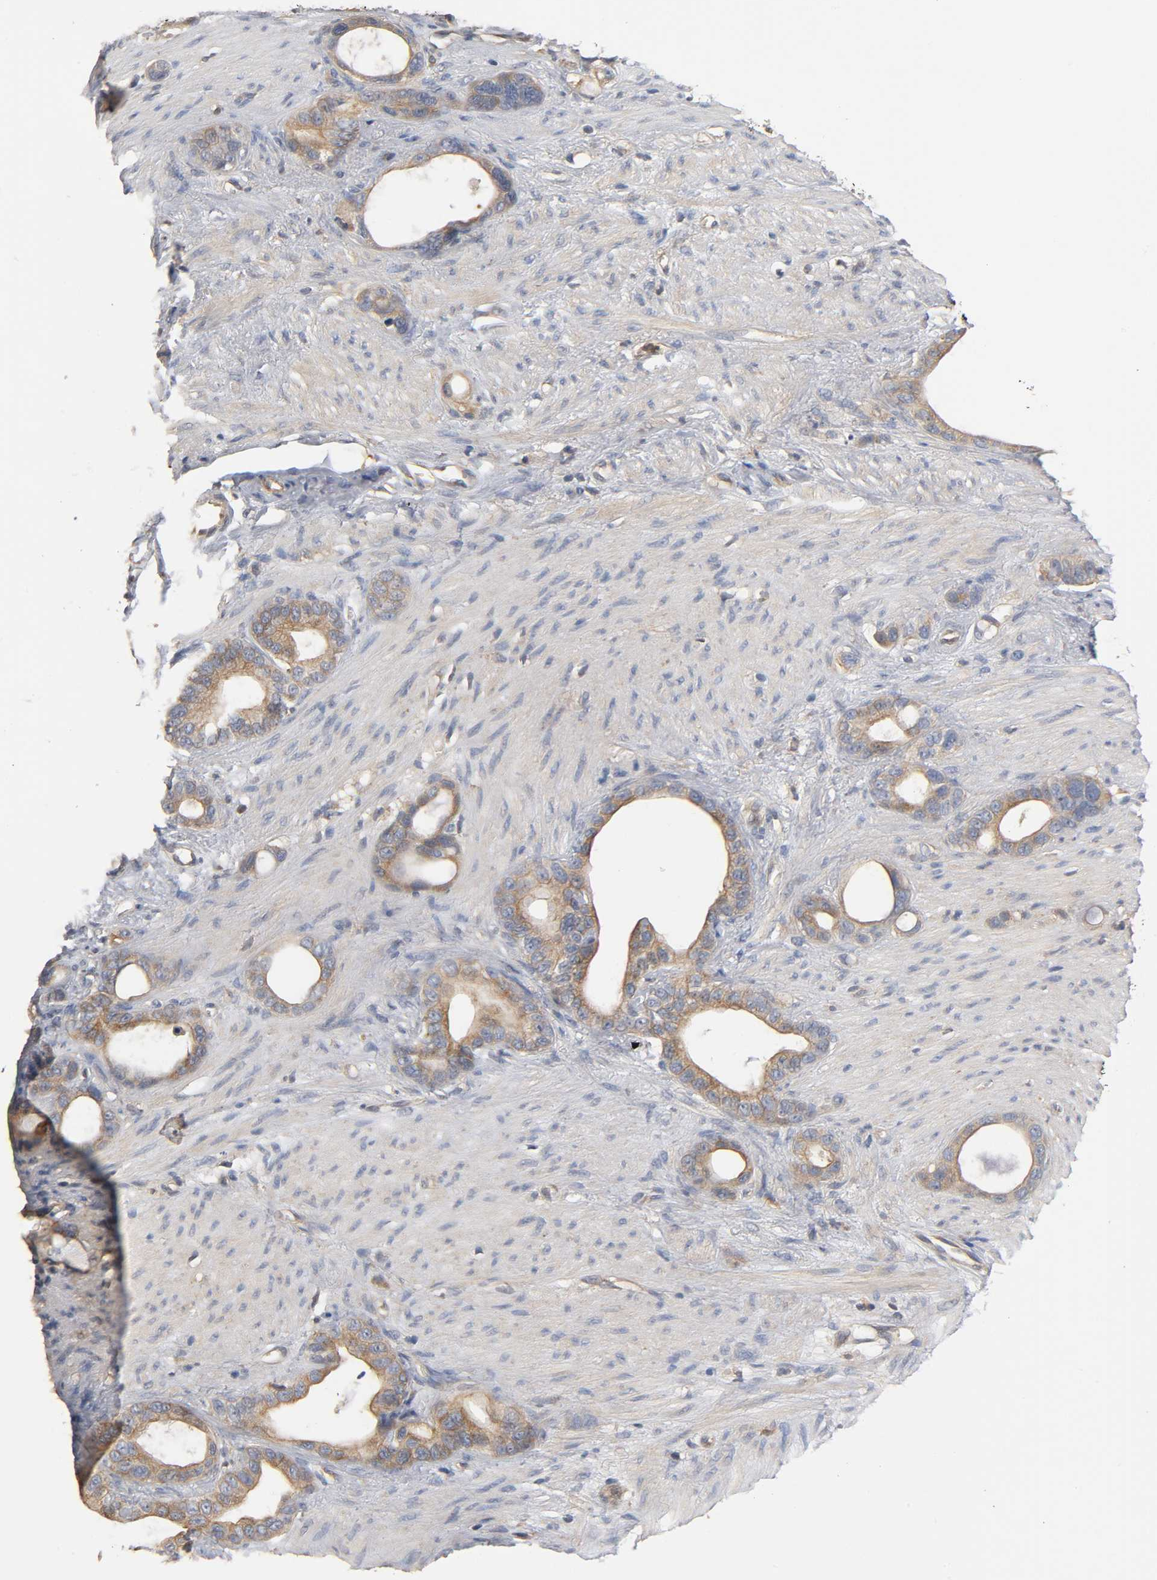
{"staining": {"intensity": "strong", "quantity": ">75%", "location": "cytoplasmic/membranous"}, "tissue": "stomach cancer", "cell_type": "Tumor cells", "image_type": "cancer", "snomed": [{"axis": "morphology", "description": "Adenocarcinoma, NOS"}, {"axis": "topography", "description": "Stomach"}], "caption": "An immunohistochemistry histopathology image of tumor tissue is shown. Protein staining in brown shows strong cytoplasmic/membranous positivity in stomach adenocarcinoma within tumor cells.", "gene": "ACTR2", "patient": {"sex": "female", "age": 75}}